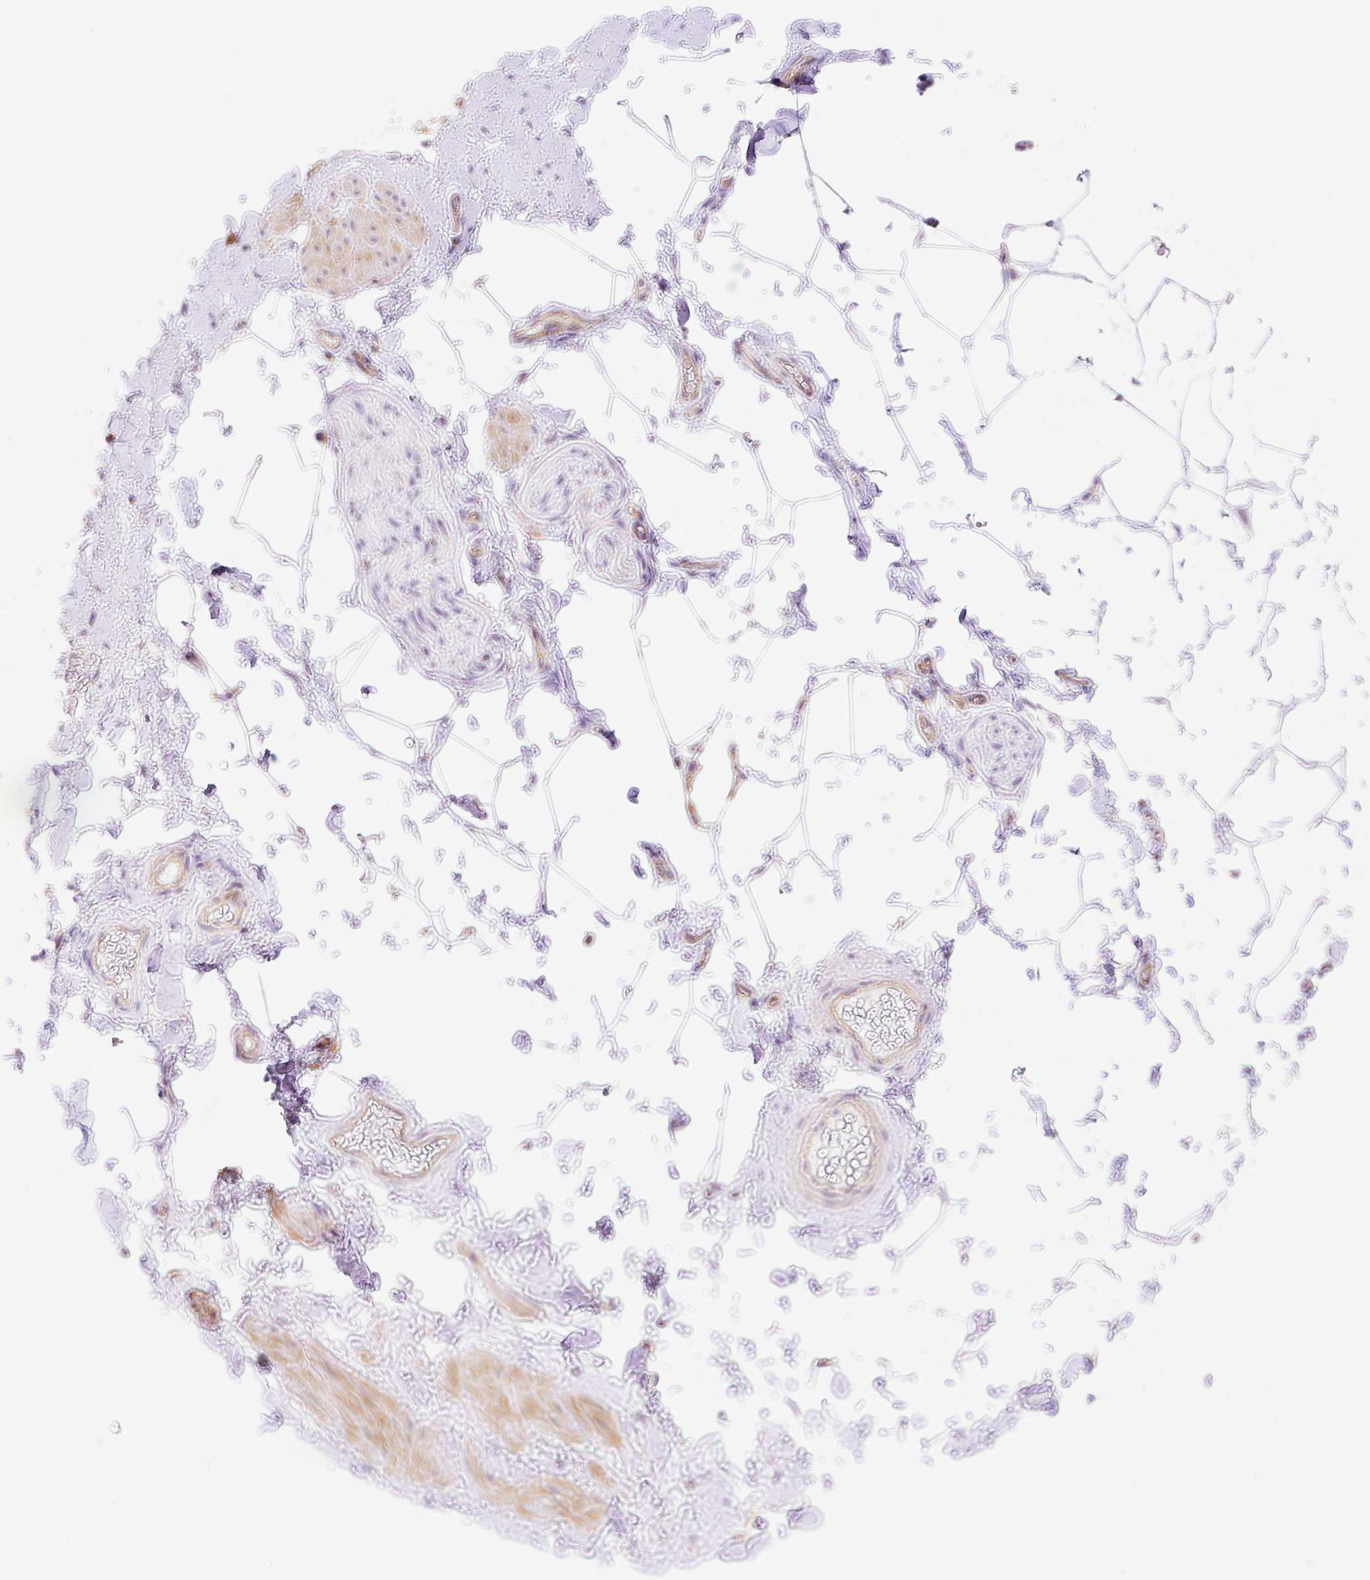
{"staining": {"intensity": "negative", "quantity": "none", "location": "none"}, "tissue": "adipose tissue", "cell_type": "Adipocytes", "image_type": "normal", "snomed": [{"axis": "morphology", "description": "Normal tissue, NOS"}, {"axis": "topography", "description": "Vascular tissue"}, {"axis": "topography", "description": "Peripheral nerve tissue"}], "caption": "DAB immunohistochemical staining of normal adipose tissue reveals no significant positivity in adipocytes.", "gene": "ESAM", "patient": {"sex": "male", "age": 41}}